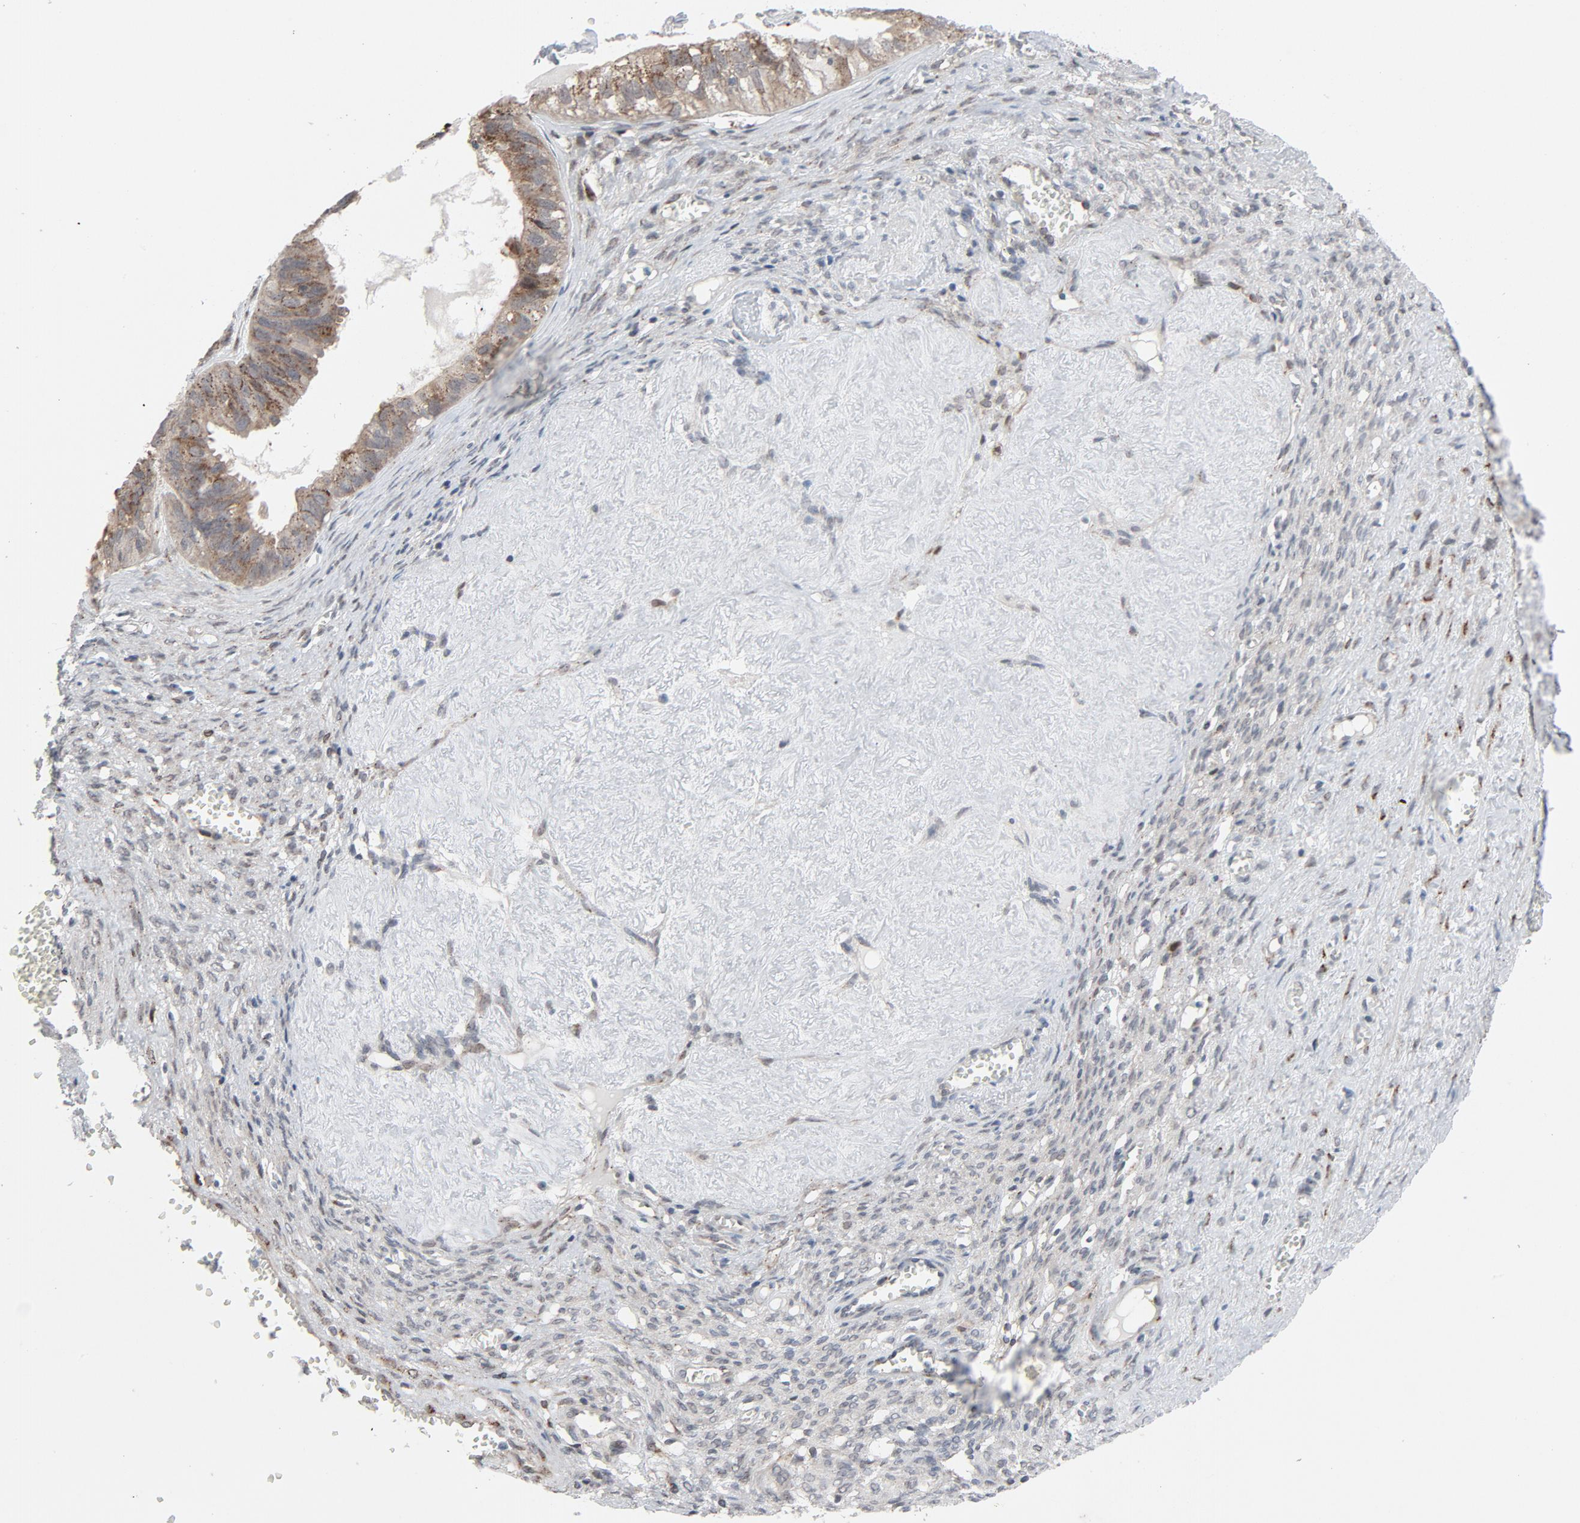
{"staining": {"intensity": "weak", "quantity": "25%-75%", "location": "cytoplasmic/membranous"}, "tissue": "ovarian cancer", "cell_type": "Tumor cells", "image_type": "cancer", "snomed": [{"axis": "morphology", "description": "Carcinoma, endometroid"}, {"axis": "topography", "description": "Ovary"}], "caption": "Weak cytoplasmic/membranous staining is appreciated in approximately 25%-75% of tumor cells in ovarian endometroid carcinoma.", "gene": "RPL12", "patient": {"sex": "female", "age": 85}}